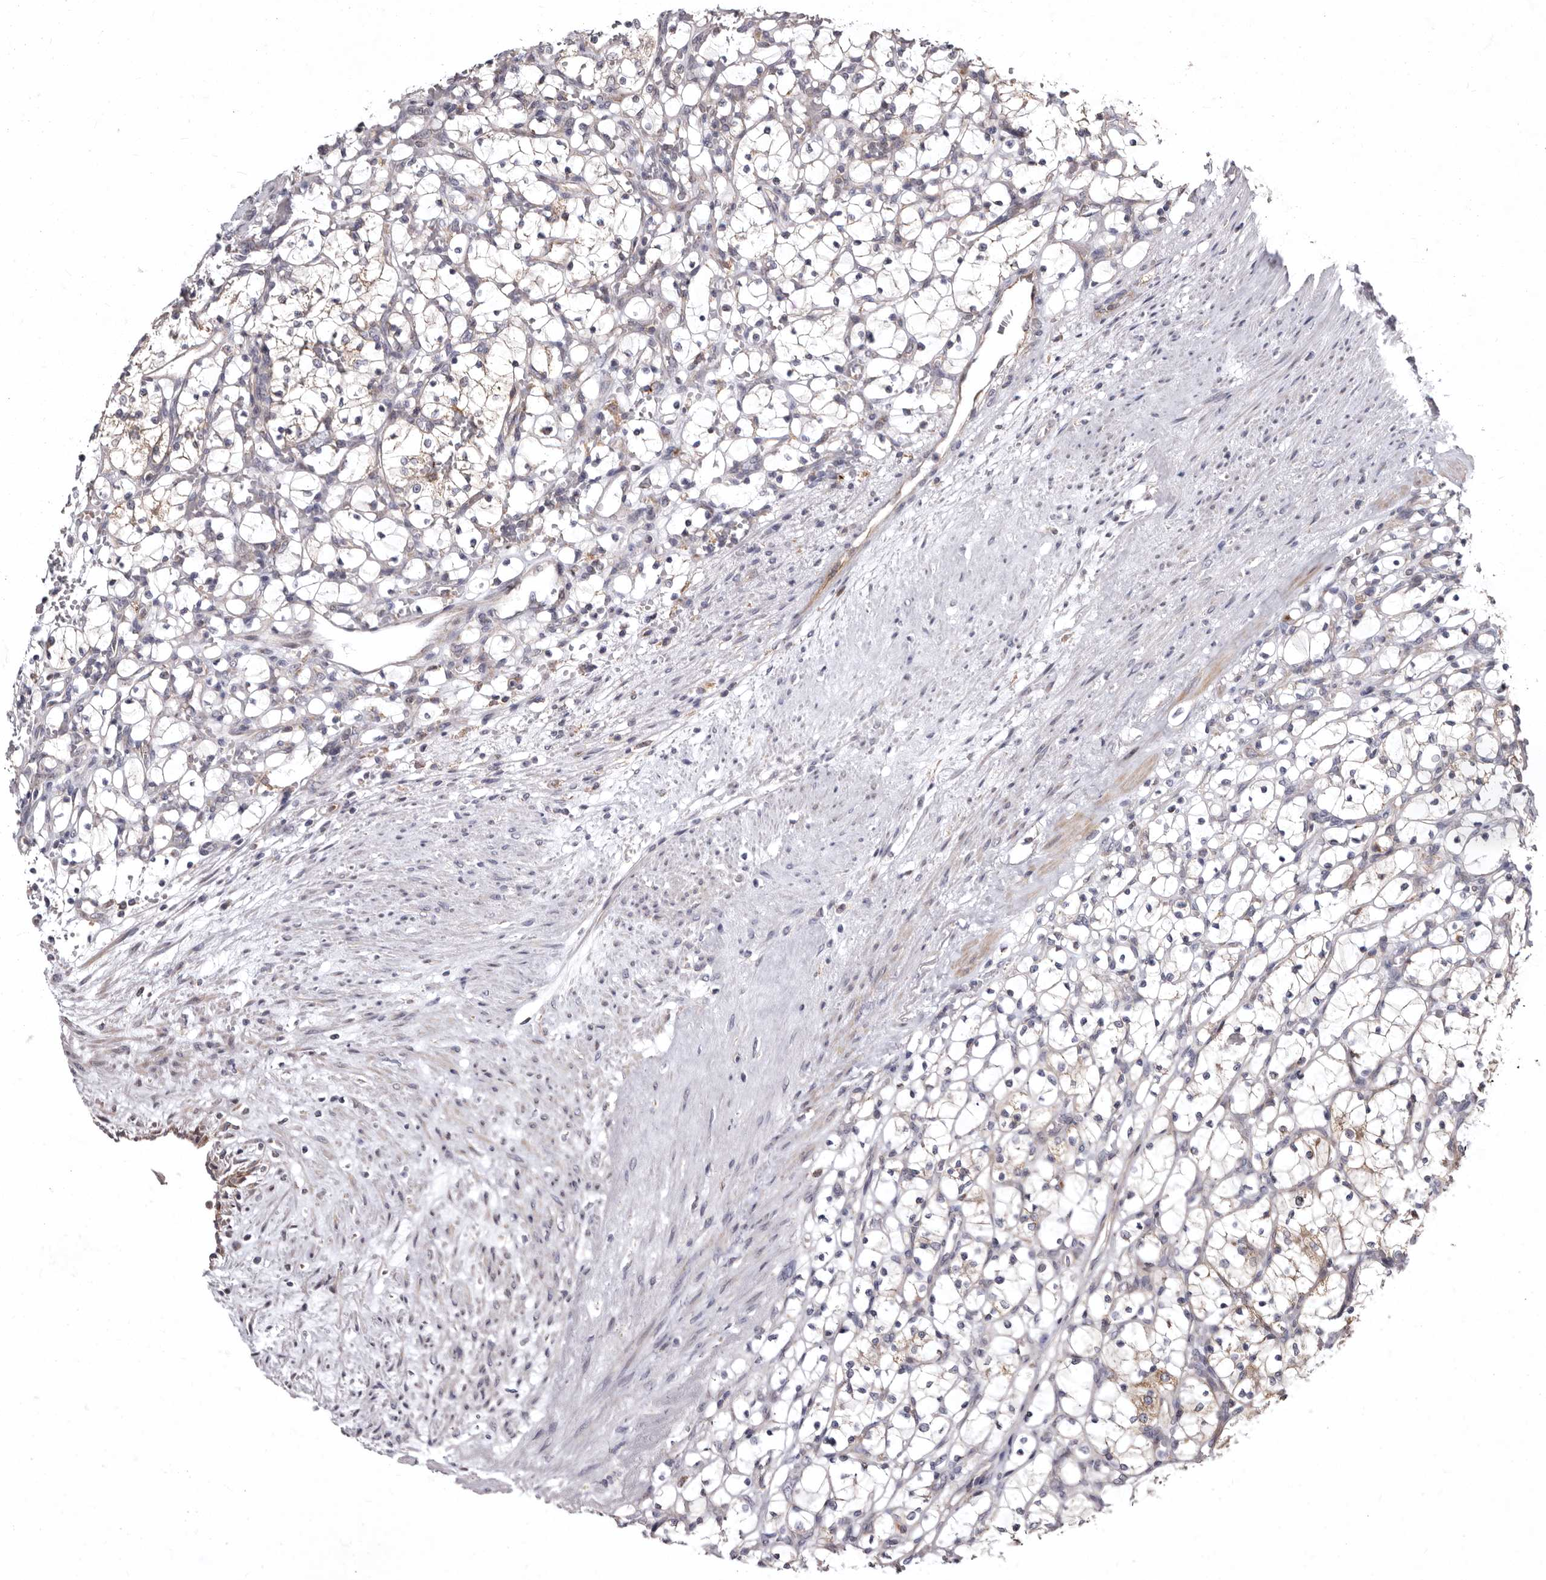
{"staining": {"intensity": "negative", "quantity": "none", "location": "none"}, "tissue": "renal cancer", "cell_type": "Tumor cells", "image_type": "cancer", "snomed": [{"axis": "morphology", "description": "Adenocarcinoma, NOS"}, {"axis": "topography", "description": "Kidney"}], "caption": "Human renal adenocarcinoma stained for a protein using IHC demonstrates no positivity in tumor cells.", "gene": "SMC4", "patient": {"sex": "female", "age": 69}}